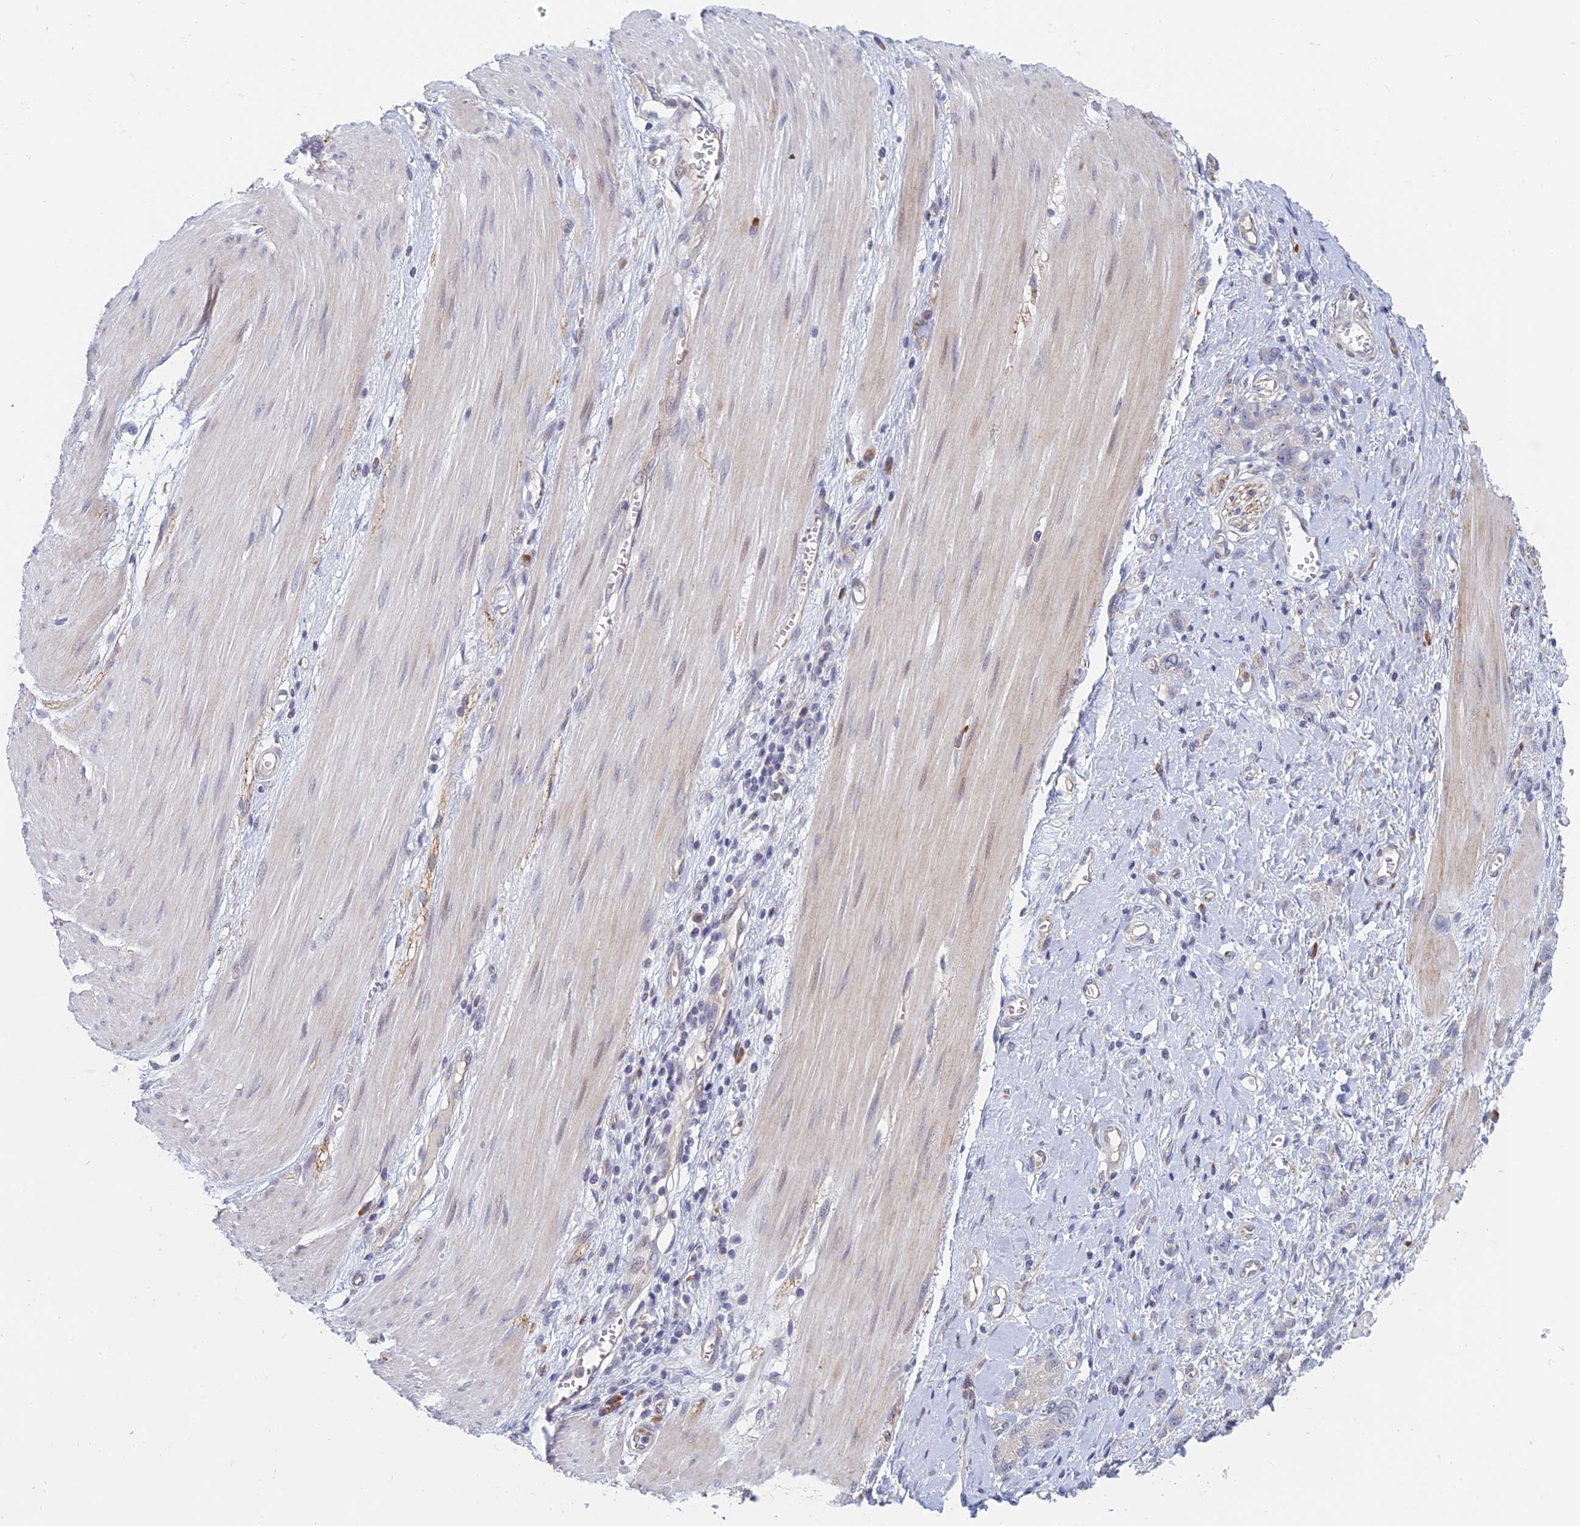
{"staining": {"intensity": "negative", "quantity": "none", "location": "none"}, "tissue": "stomach cancer", "cell_type": "Tumor cells", "image_type": "cancer", "snomed": [{"axis": "morphology", "description": "Adenocarcinoma, NOS"}, {"axis": "topography", "description": "Stomach"}], "caption": "This is an IHC photomicrograph of human adenocarcinoma (stomach). There is no expression in tumor cells.", "gene": "PPP1R26", "patient": {"sex": "female", "age": 76}}